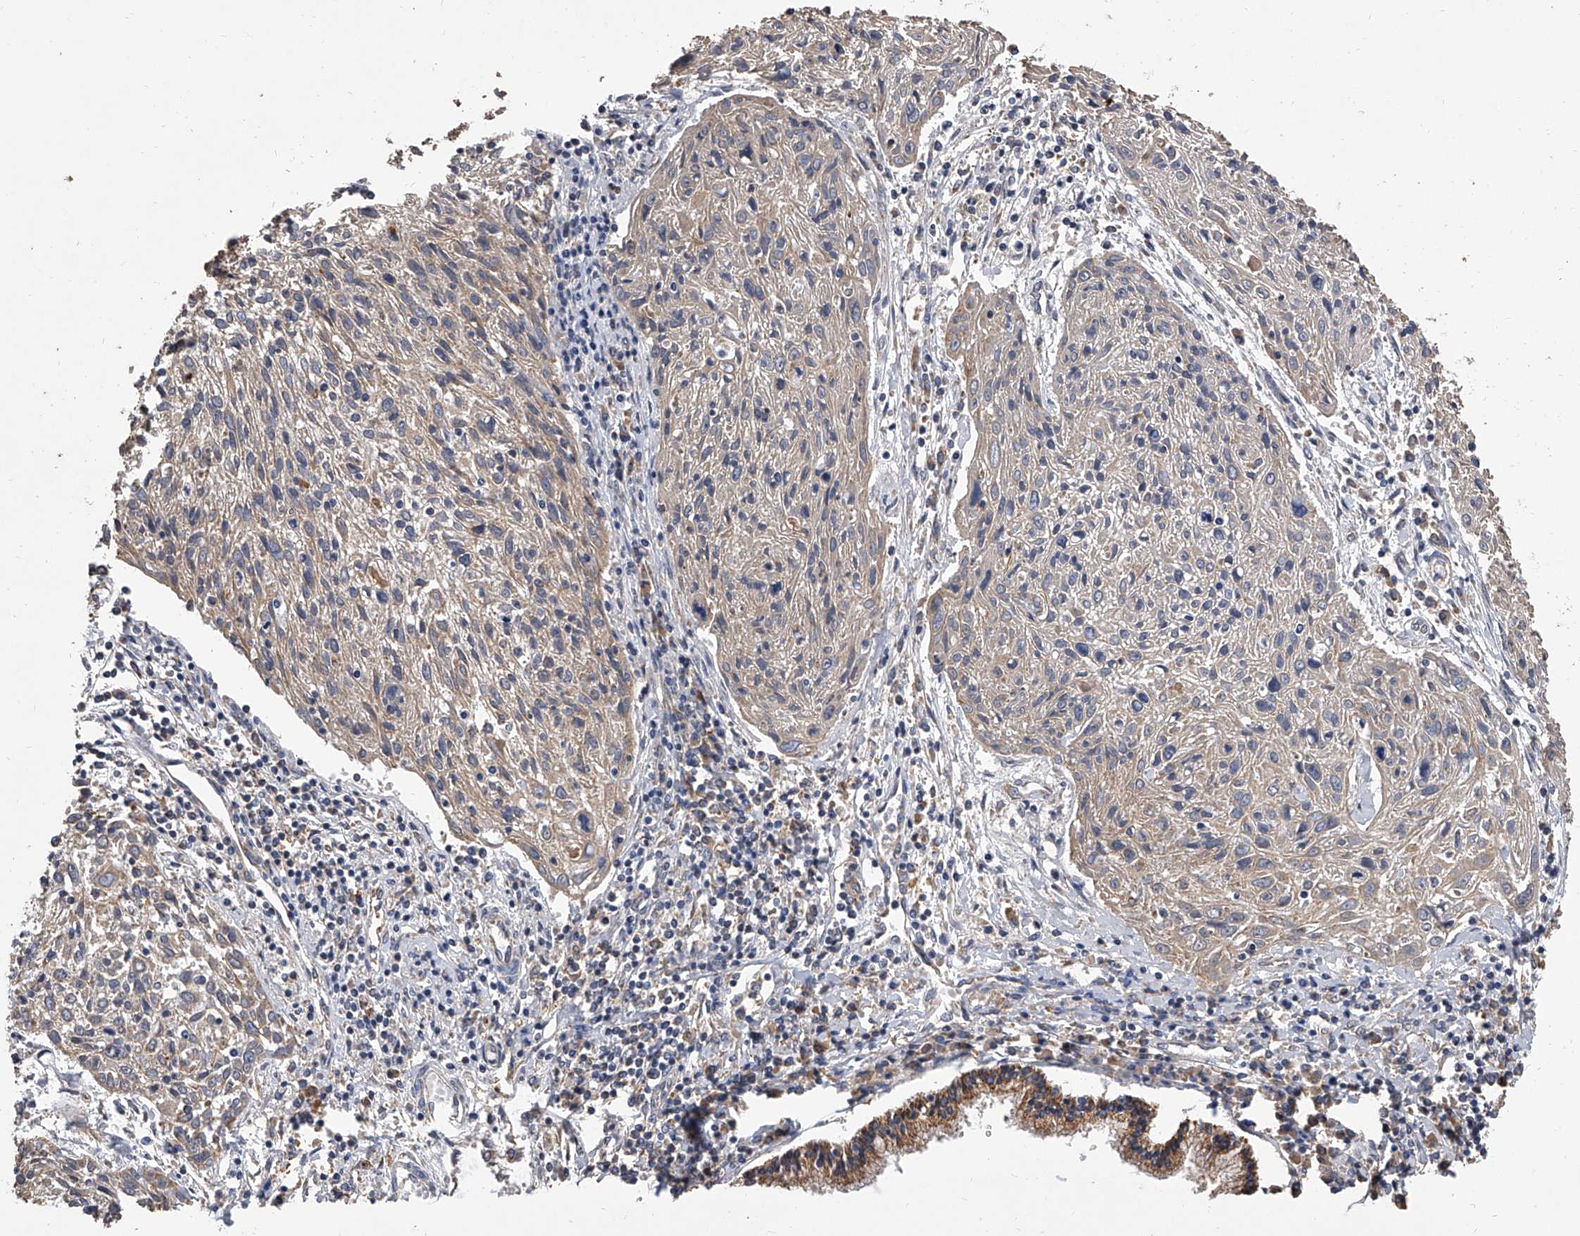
{"staining": {"intensity": "weak", "quantity": "<25%", "location": "cytoplasmic/membranous"}, "tissue": "cervical cancer", "cell_type": "Tumor cells", "image_type": "cancer", "snomed": [{"axis": "morphology", "description": "Squamous cell carcinoma, NOS"}, {"axis": "topography", "description": "Cervix"}], "caption": "Photomicrograph shows no significant protein expression in tumor cells of cervical cancer (squamous cell carcinoma). The staining is performed using DAB (3,3'-diaminobenzidine) brown chromogen with nuclei counter-stained in using hematoxylin.", "gene": "MRPL28", "patient": {"sex": "female", "age": 51}}